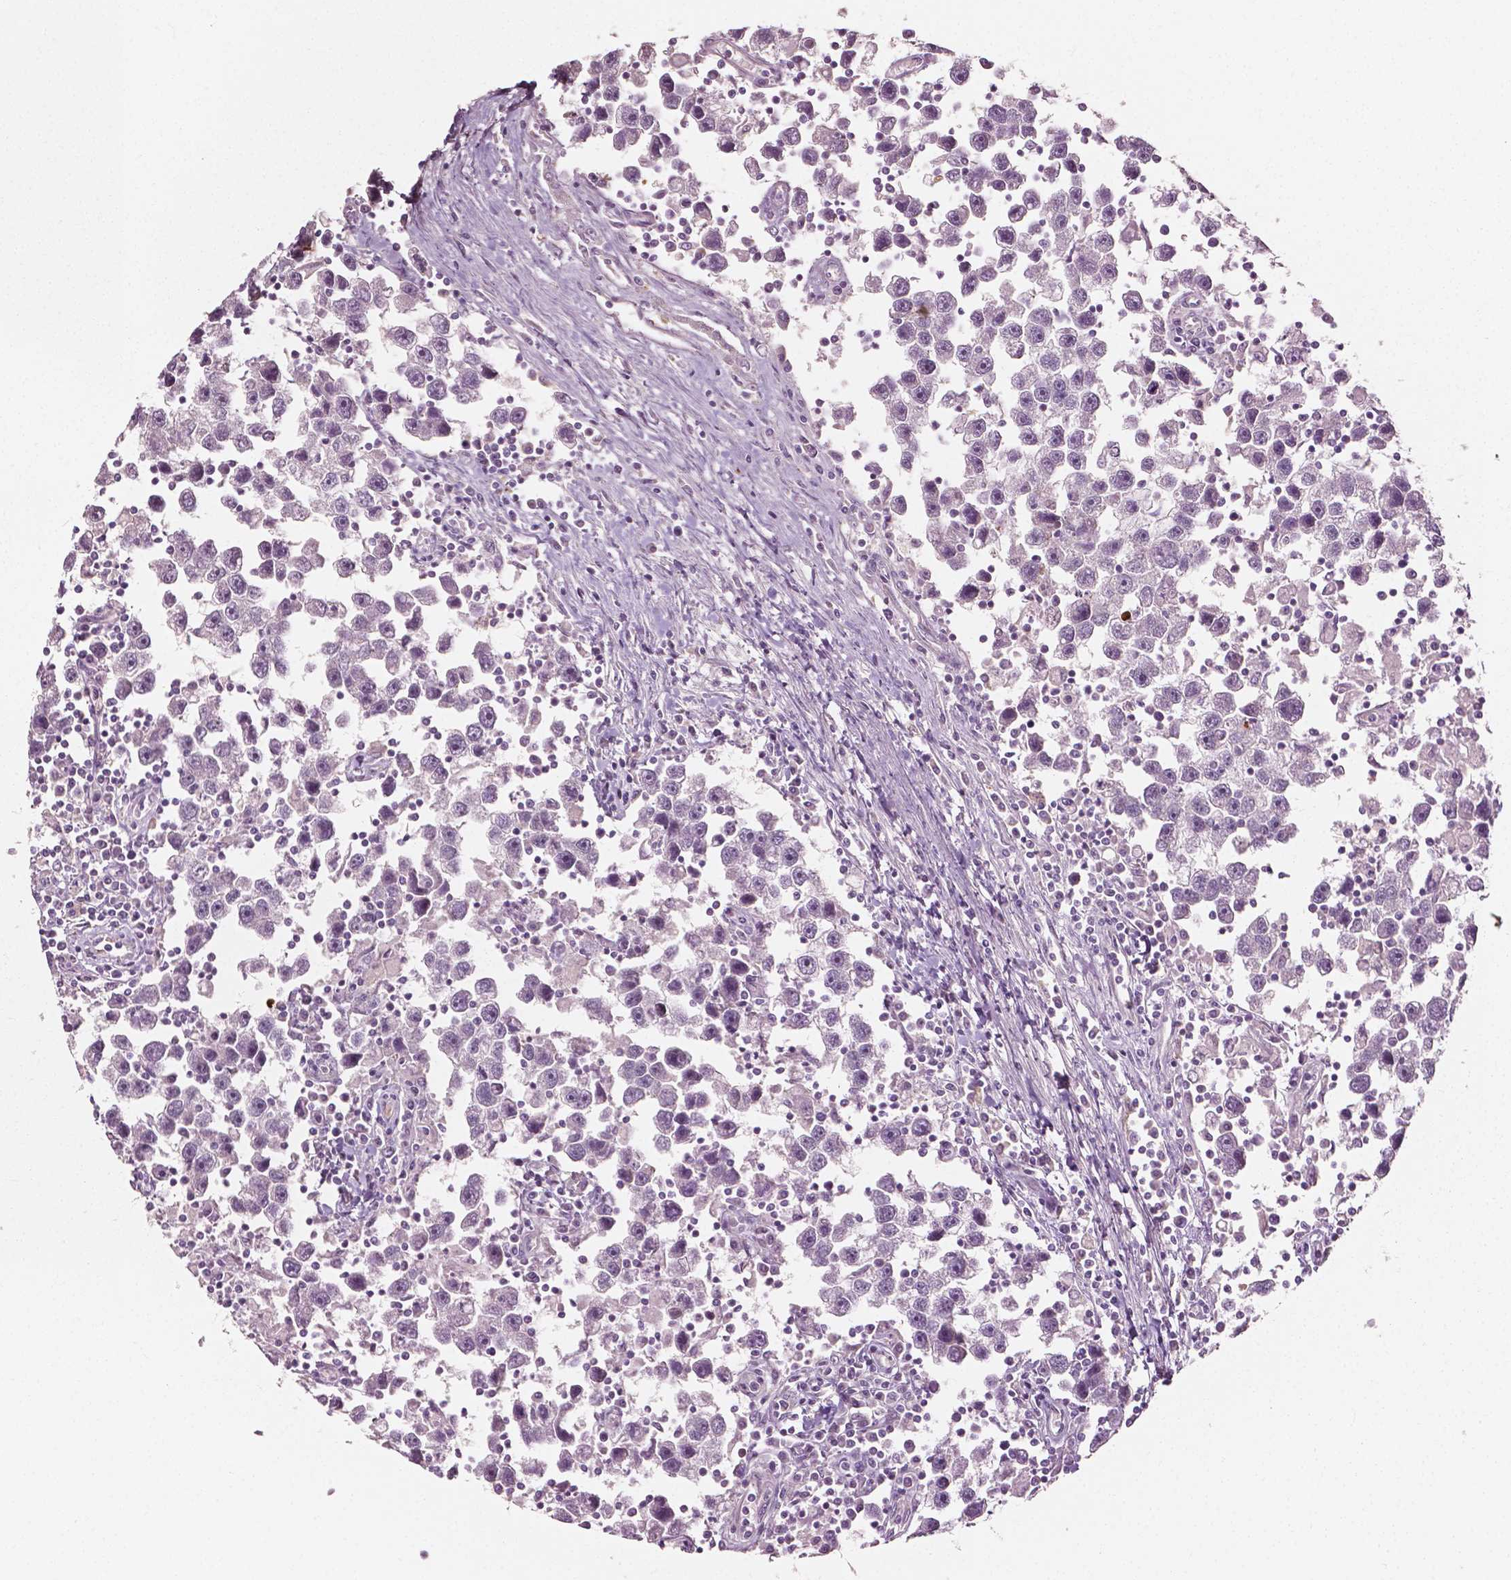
{"staining": {"intensity": "negative", "quantity": "none", "location": "none"}, "tissue": "testis cancer", "cell_type": "Tumor cells", "image_type": "cancer", "snomed": [{"axis": "morphology", "description": "Seminoma, NOS"}, {"axis": "topography", "description": "Testis"}], "caption": "DAB (3,3'-diaminobenzidine) immunohistochemical staining of testis seminoma displays no significant expression in tumor cells.", "gene": "APOA4", "patient": {"sex": "male", "age": 30}}